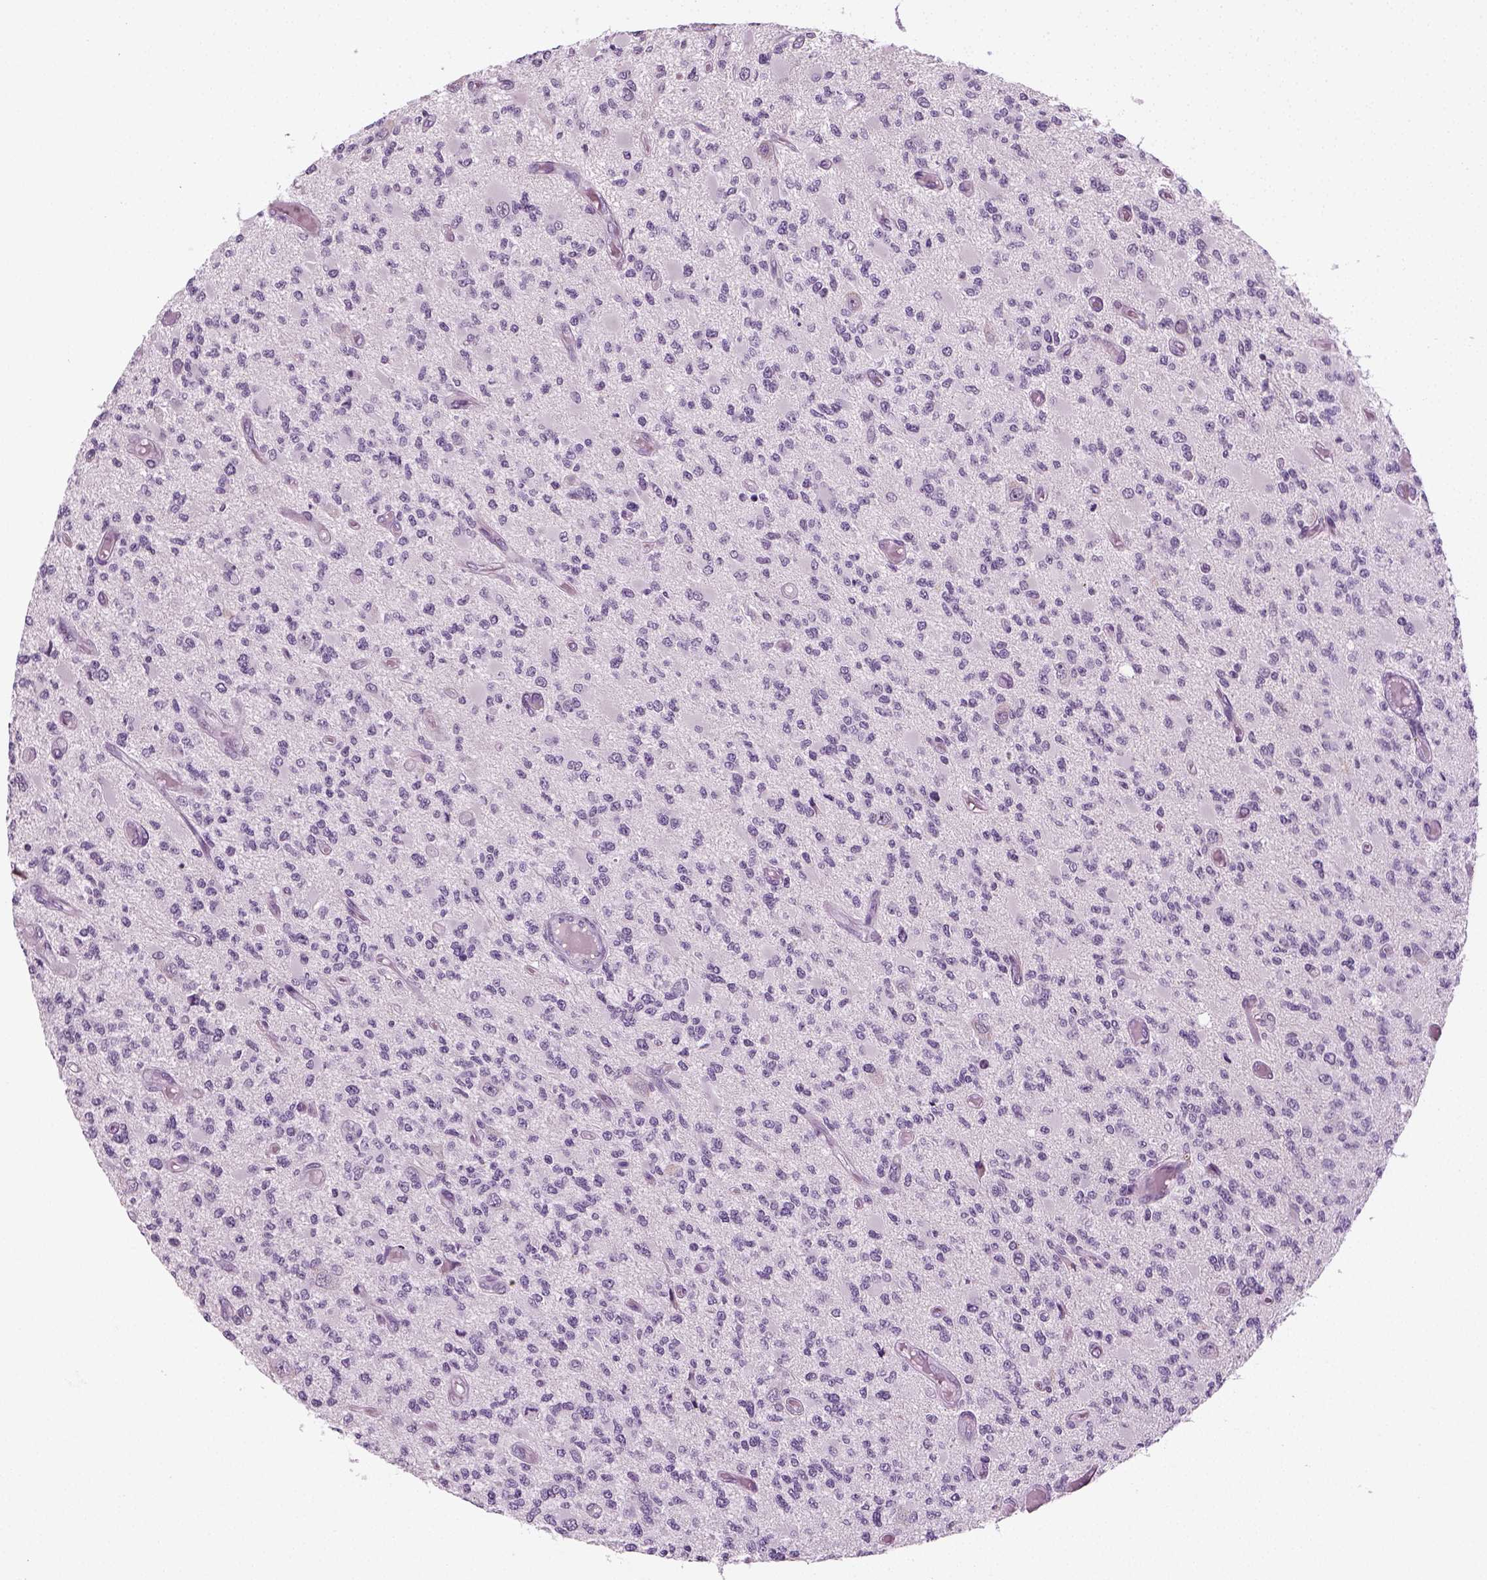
{"staining": {"intensity": "negative", "quantity": "none", "location": "none"}, "tissue": "glioma", "cell_type": "Tumor cells", "image_type": "cancer", "snomed": [{"axis": "morphology", "description": "Glioma, malignant, High grade"}, {"axis": "topography", "description": "Brain"}], "caption": "IHC histopathology image of human malignant glioma (high-grade) stained for a protein (brown), which exhibits no expression in tumor cells. (Stains: DAB immunohistochemistry with hematoxylin counter stain, Microscopy: brightfield microscopy at high magnification).", "gene": "KRT75", "patient": {"sex": "female", "age": 63}}